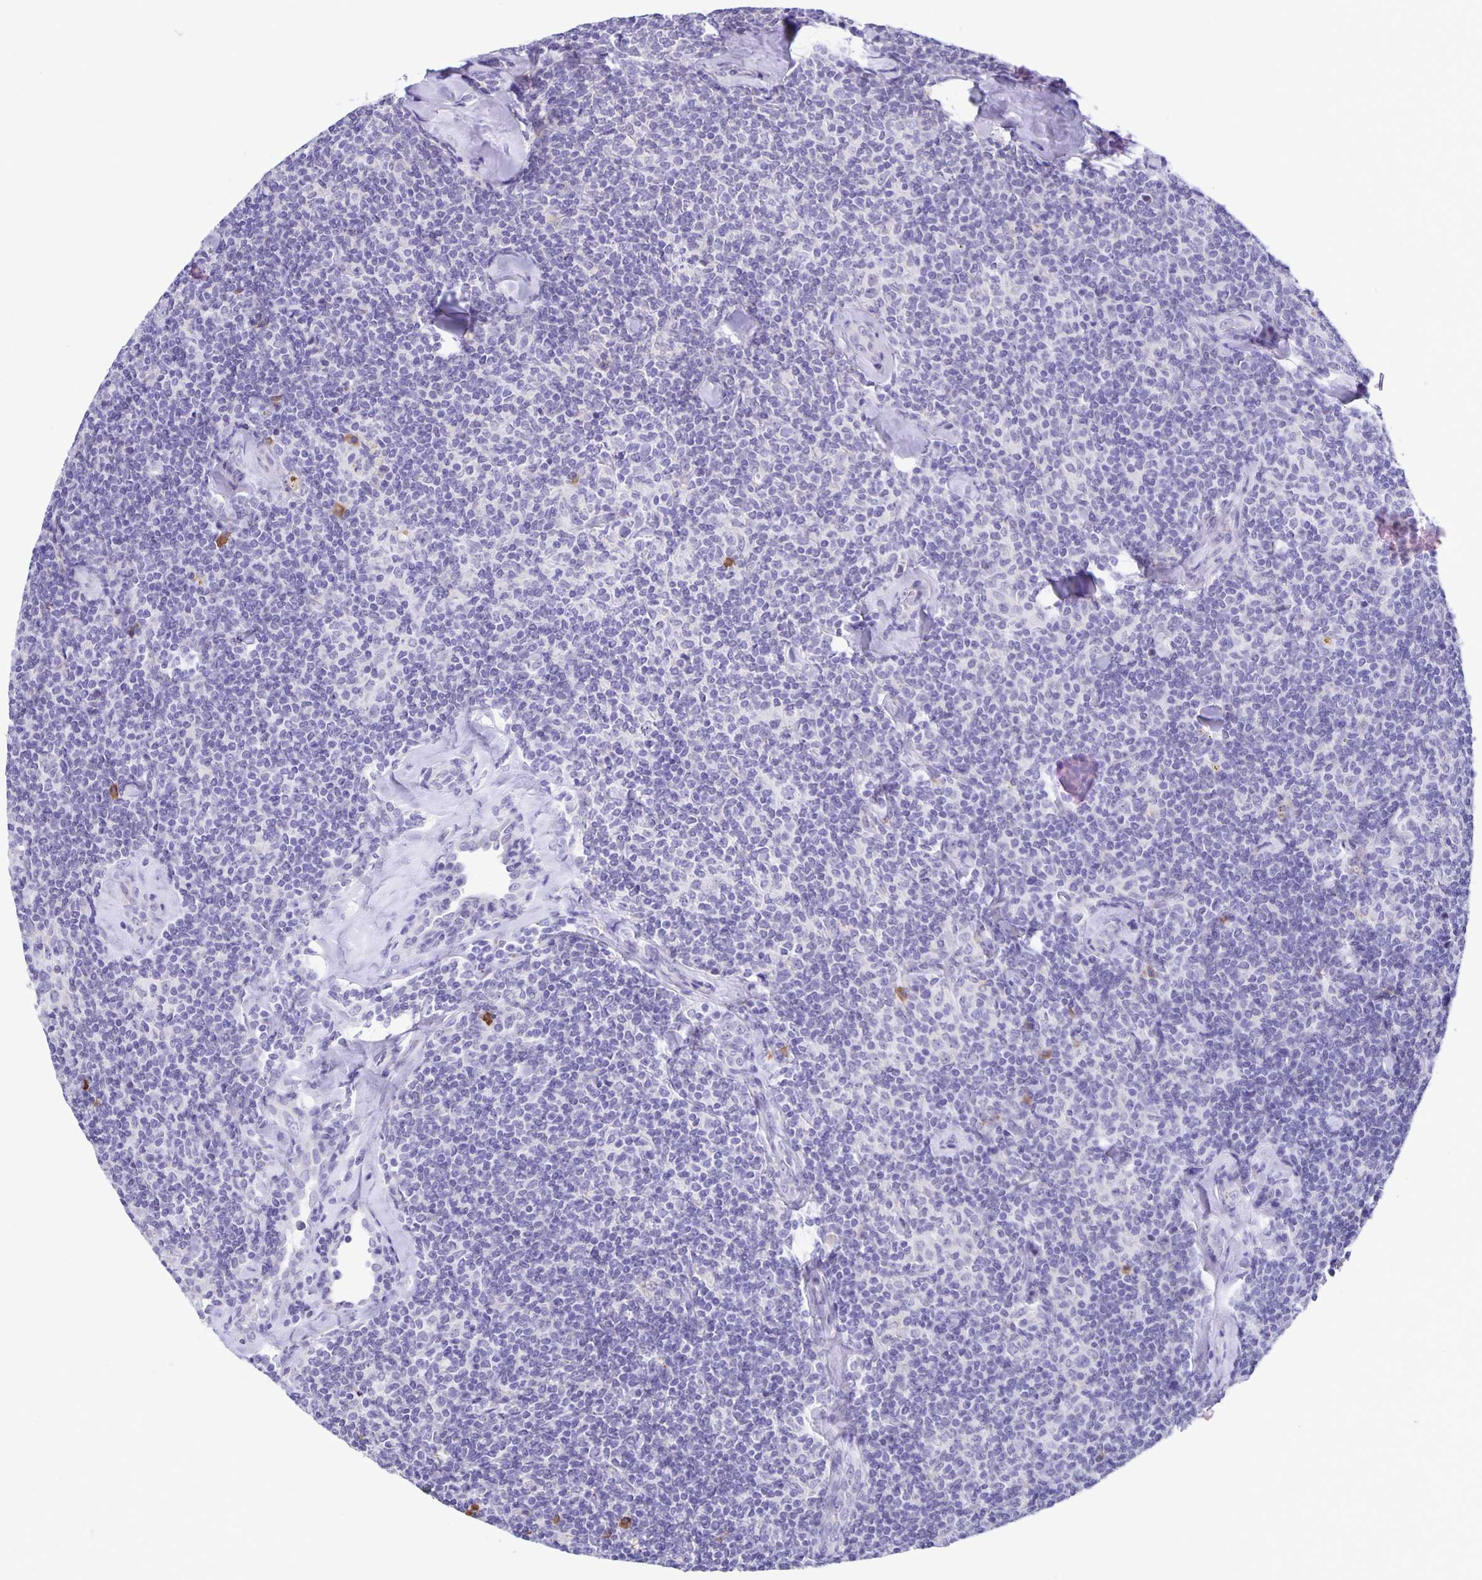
{"staining": {"intensity": "negative", "quantity": "none", "location": "none"}, "tissue": "lymphoma", "cell_type": "Tumor cells", "image_type": "cancer", "snomed": [{"axis": "morphology", "description": "Malignant lymphoma, non-Hodgkin's type, Low grade"}, {"axis": "topography", "description": "Lymph node"}], "caption": "This is a micrograph of immunohistochemistry (IHC) staining of low-grade malignant lymphoma, non-Hodgkin's type, which shows no expression in tumor cells. (DAB immunohistochemistry with hematoxylin counter stain).", "gene": "ERMN", "patient": {"sex": "female", "age": 56}}